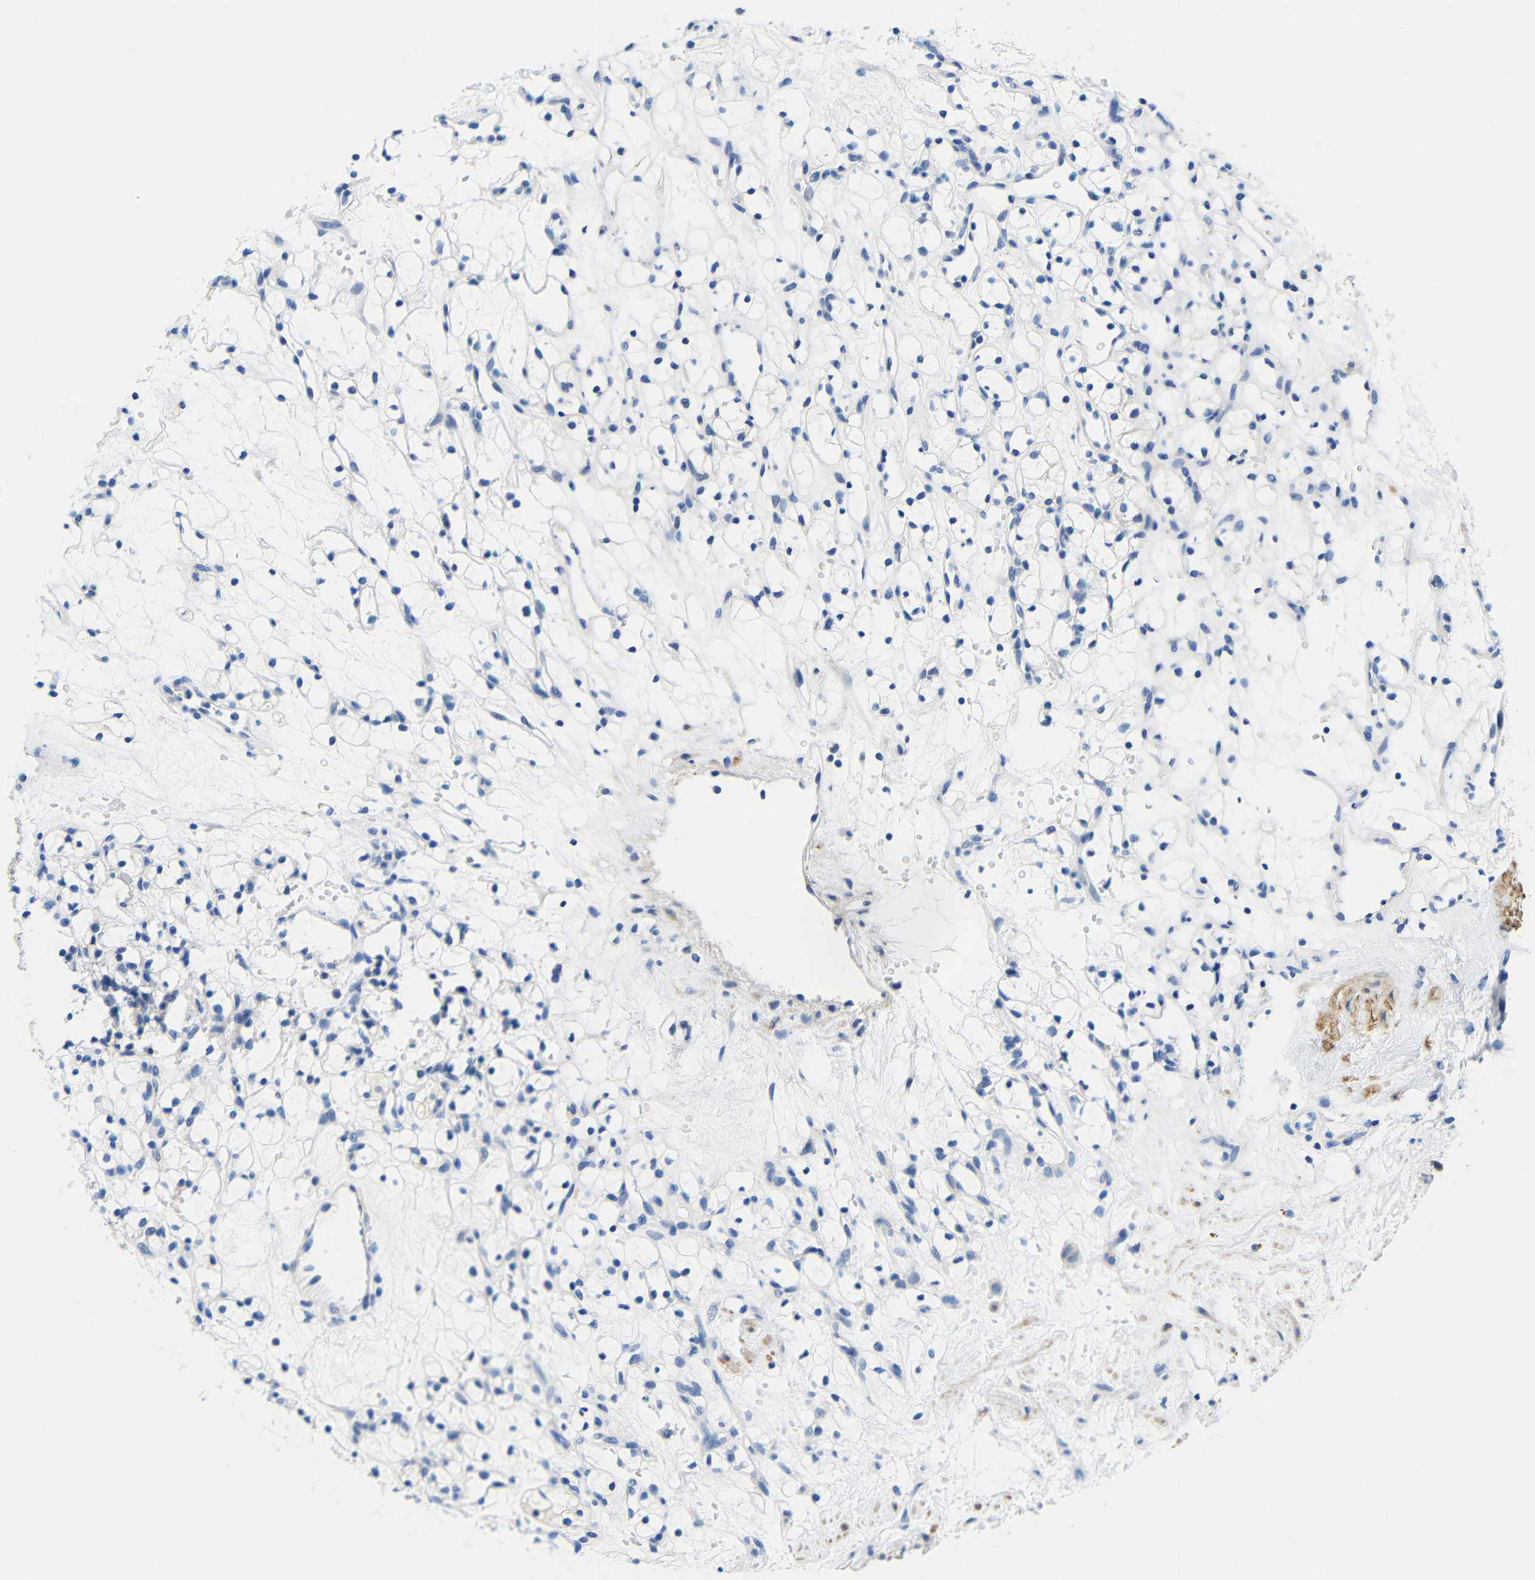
{"staining": {"intensity": "negative", "quantity": "none", "location": "none"}, "tissue": "renal cancer", "cell_type": "Tumor cells", "image_type": "cancer", "snomed": [{"axis": "morphology", "description": "Adenocarcinoma, NOS"}, {"axis": "topography", "description": "Kidney"}], "caption": "IHC micrograph of human renal cancer (adenocarcinoma) stained for a protein (brown), which shows no positivity in tumor cells.", "gene": "NEGR1", "patient": {"sex": "female", "age": 60}}